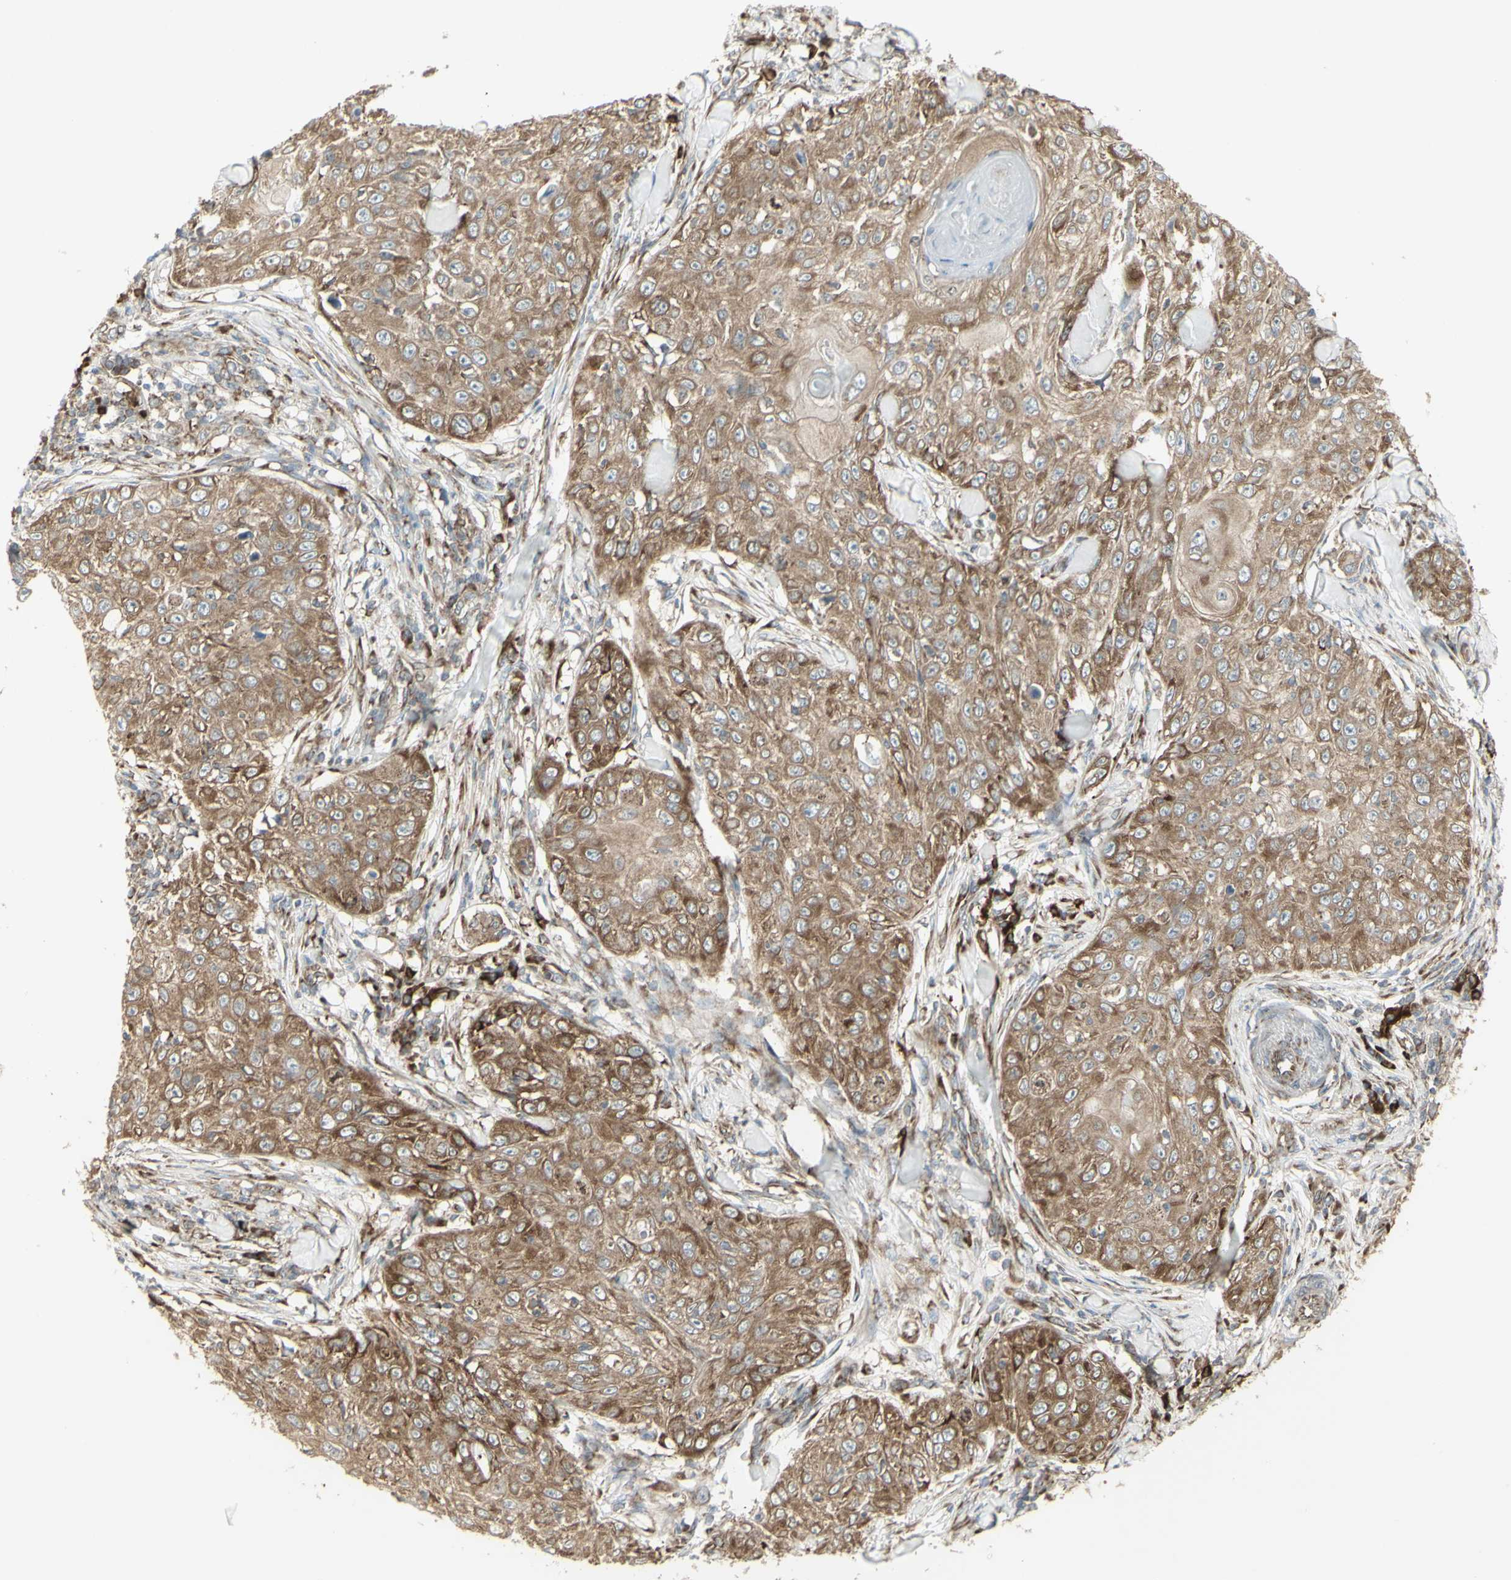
{"staining": {"intensity": "moderate", "quantity": ">75%", "location": "cytoplasmic/membranous"}, "tissue": "skin cancer", "cell_type": "Tumor cells", "image_type": "cancer", "snomed": [{"axis": "morphology", "description": "Squamous cell carcinoma, NOS"}, {"axis": "topography", "description": "Skin"}], "caption": "Human skin squamous cell carcinoma stained with a brown dye demonstrates moderate cytoplasmic/membranous positive positivity in approximately >75% of tumor cells.", "gene": "FKBP3", "patient": {"sex": "male", "age": 86}}